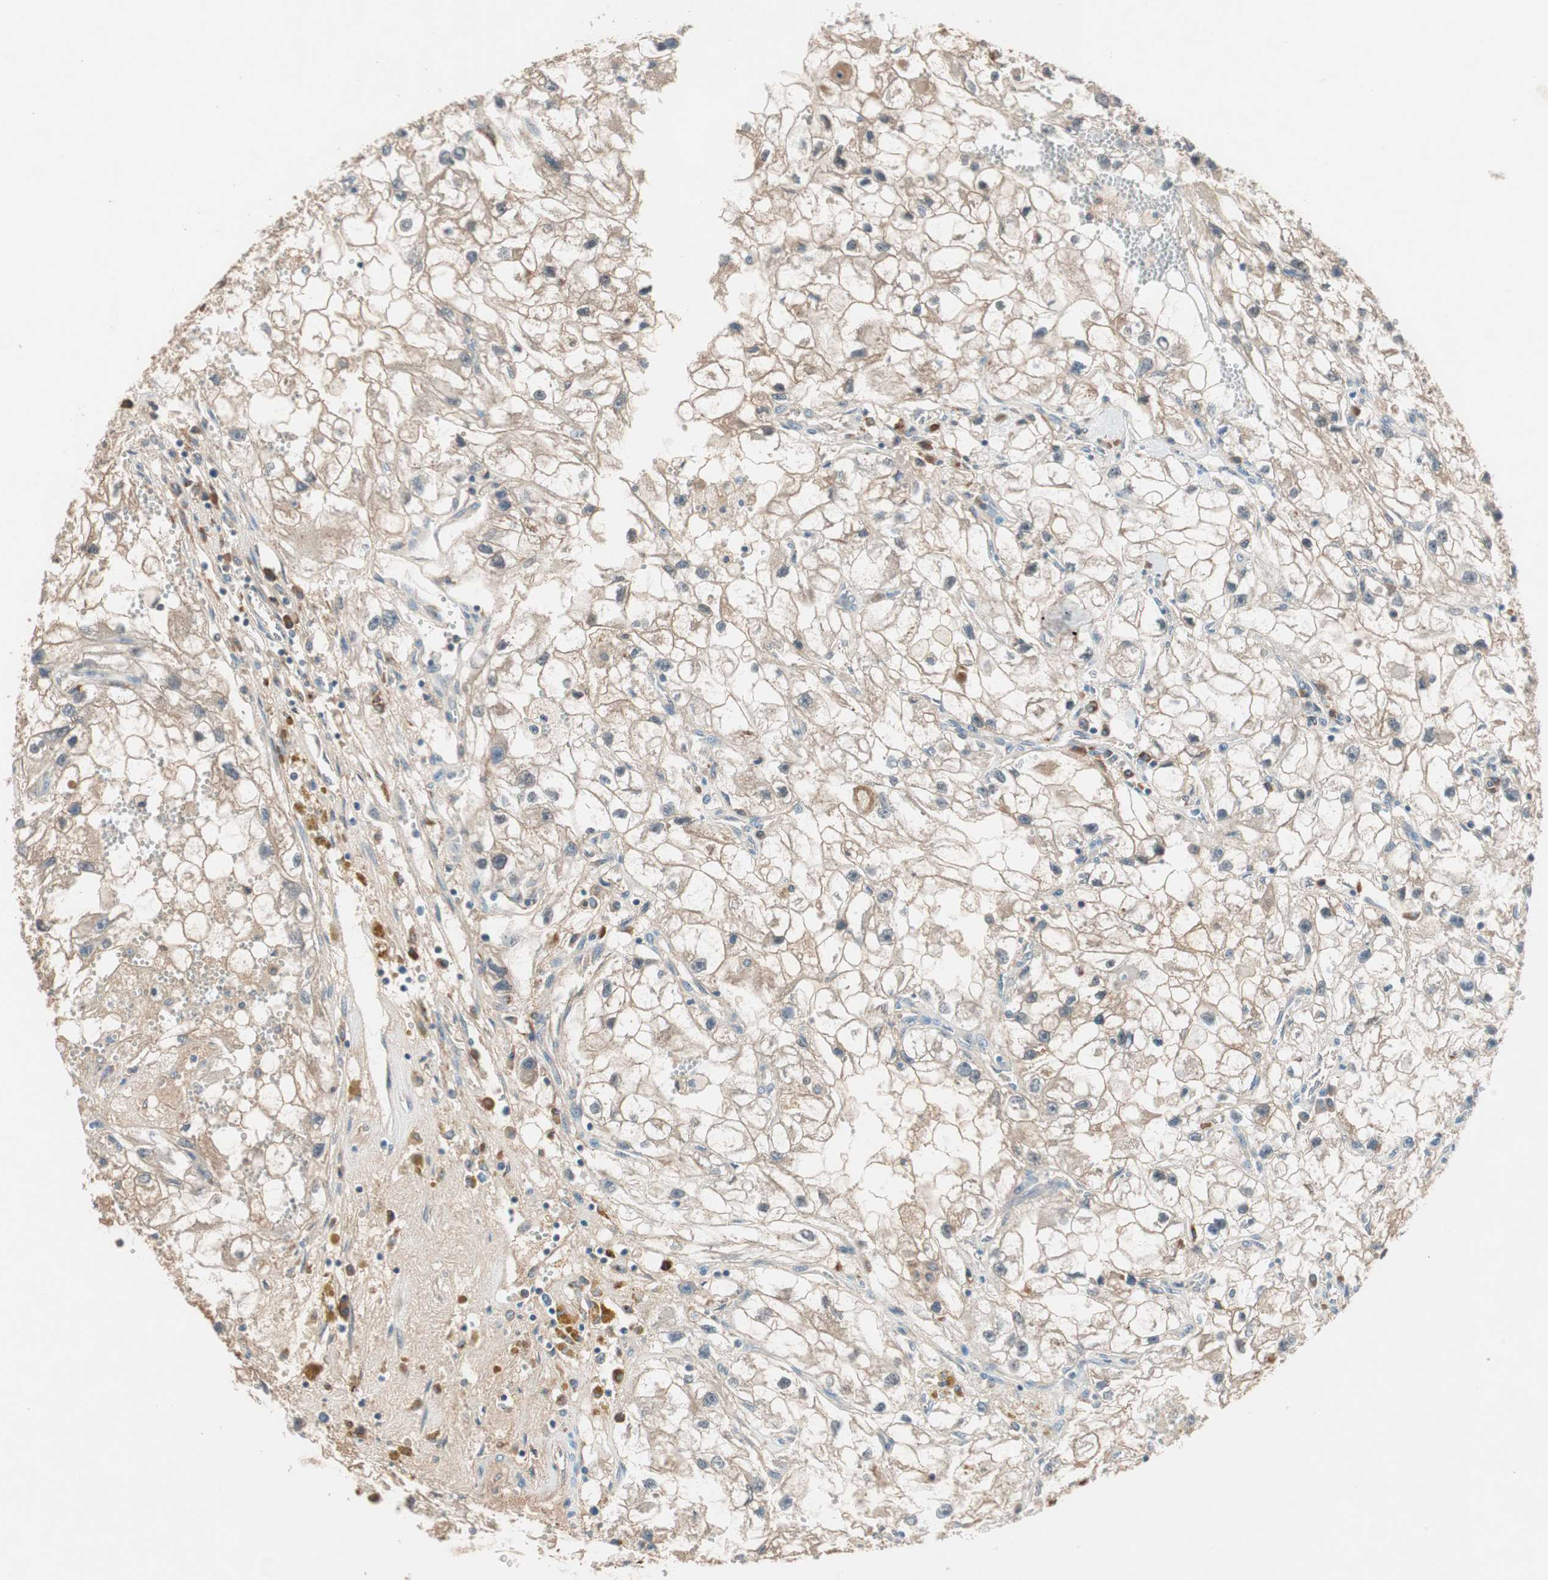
{"staining": {"intensity": "weak", "quantity": ">75%", "location": "cytoplasmic/membranous"}, "tissue": "renal cancer", "cell_type": "Tumor cells", "image_type": "cancer", "snomed": [{"axis": "morphology", "description": "Adenocarcinoma, NOS"}, {"axis": "topography", "description": "Kidney"}], "caption": "Weak cytoplasmic/membranous staining is seen in about >75% of tumor cells in adenocarcinoma (renal).", "gene": "PIK3R3", "patient": {"sex": "female", "age": 70}}